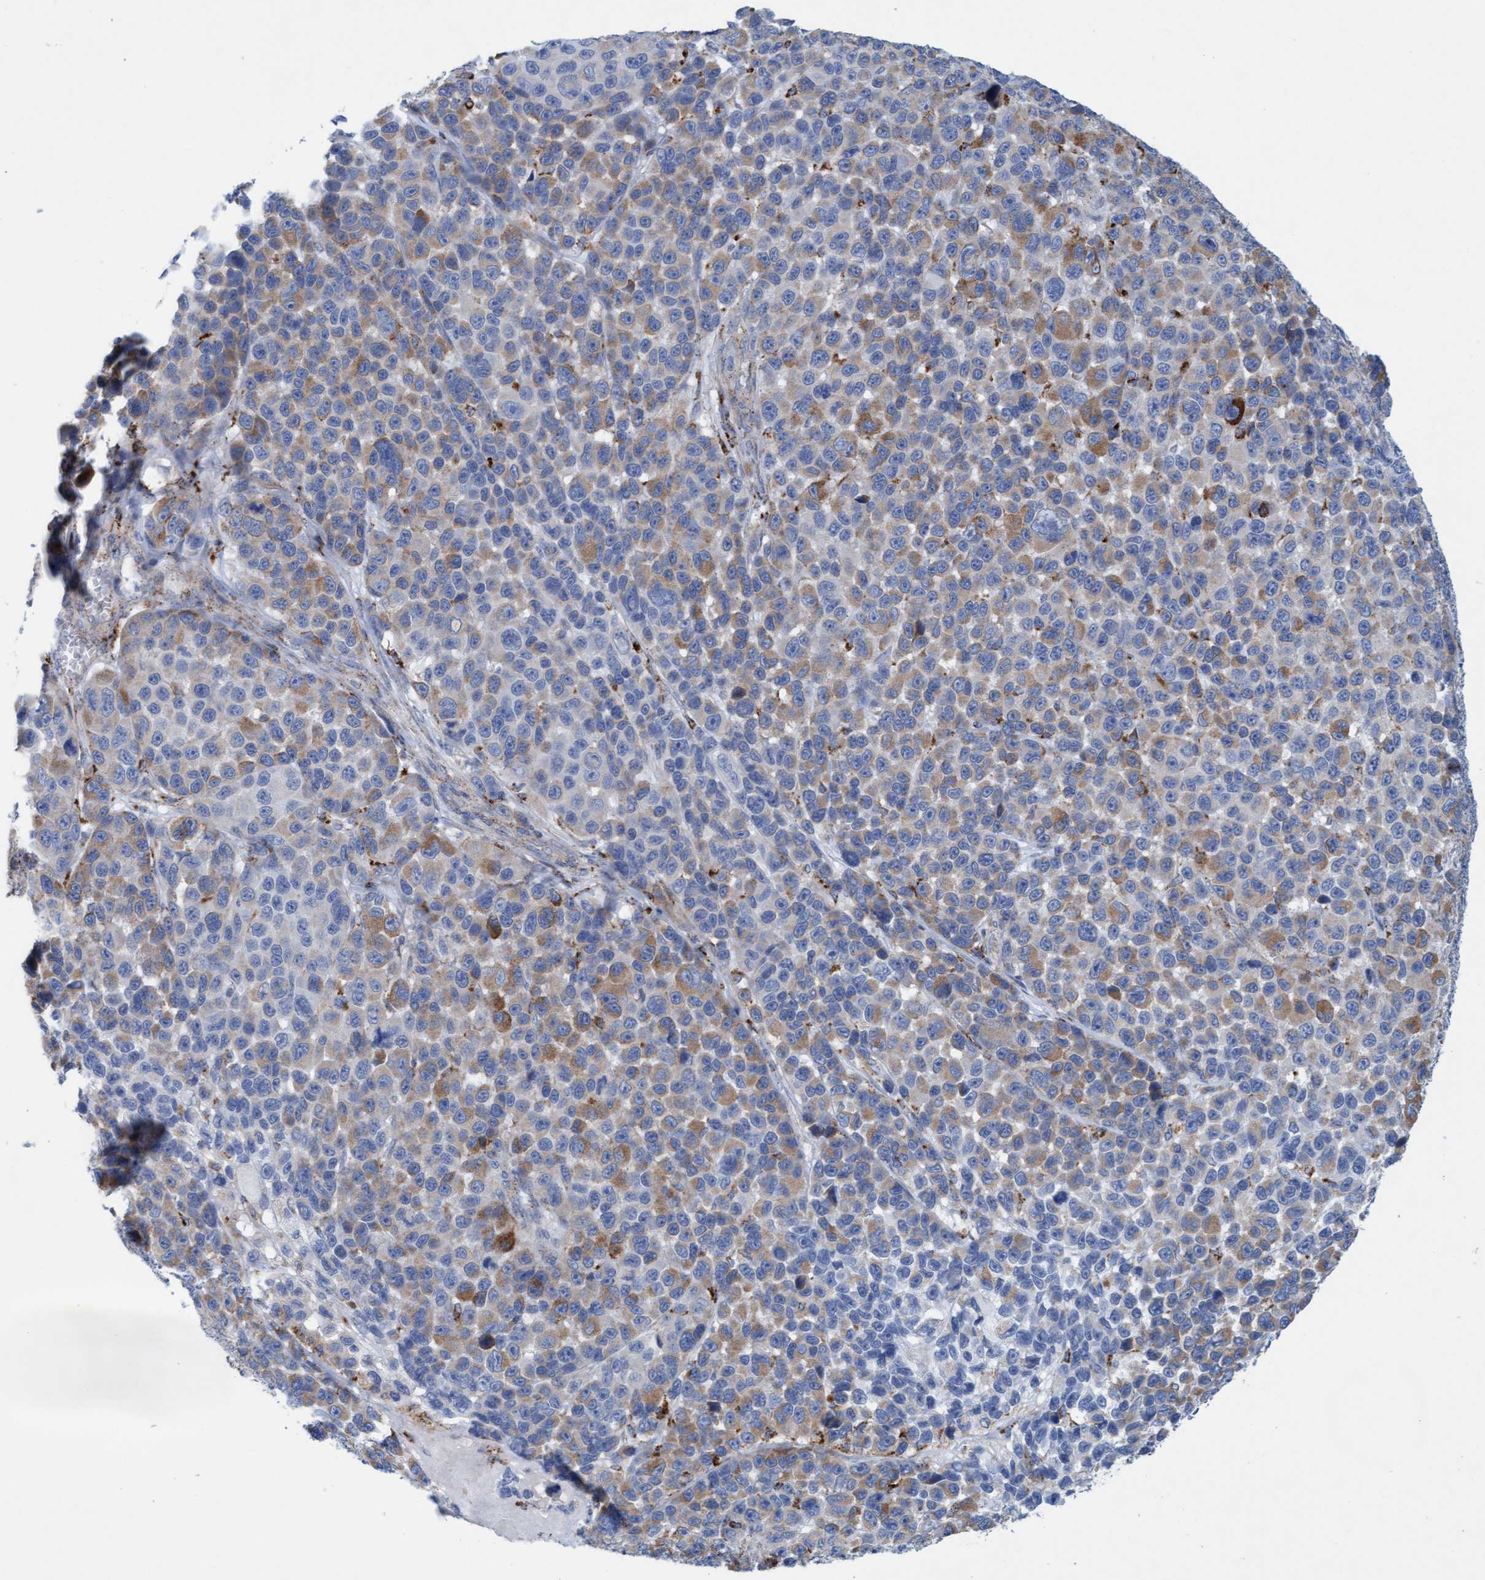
{"staining": {"intensity": "moderate", "quantity": "25%-75%", "location": "cytoplasmic/membranous"}, "tissue": "melanoma", "cell_type": "Tumor cells", "image_type": "cancer", "snomed": [{"axis": "morphology", "description": "Malignant melanoma, NOS"}, {"axis": "topography", "description": "Skin"}], "caption": "Immunohistochemistry (IHC) staining of malignant melanoma, which demonstrates medium levels of moderate cytoplasmic/membranous expression in approximately 25%-75% of tumor cells indicating moderate cytoplasmic/membranous protein expression. The staining was performed using DAB (3,3'-diaminobenzidine) (brown) for protein detection and nuclei were counterstained in hematoxylin (blue).", "gene": "SGSH", "patient": {"sex": "male", "age": 53}}